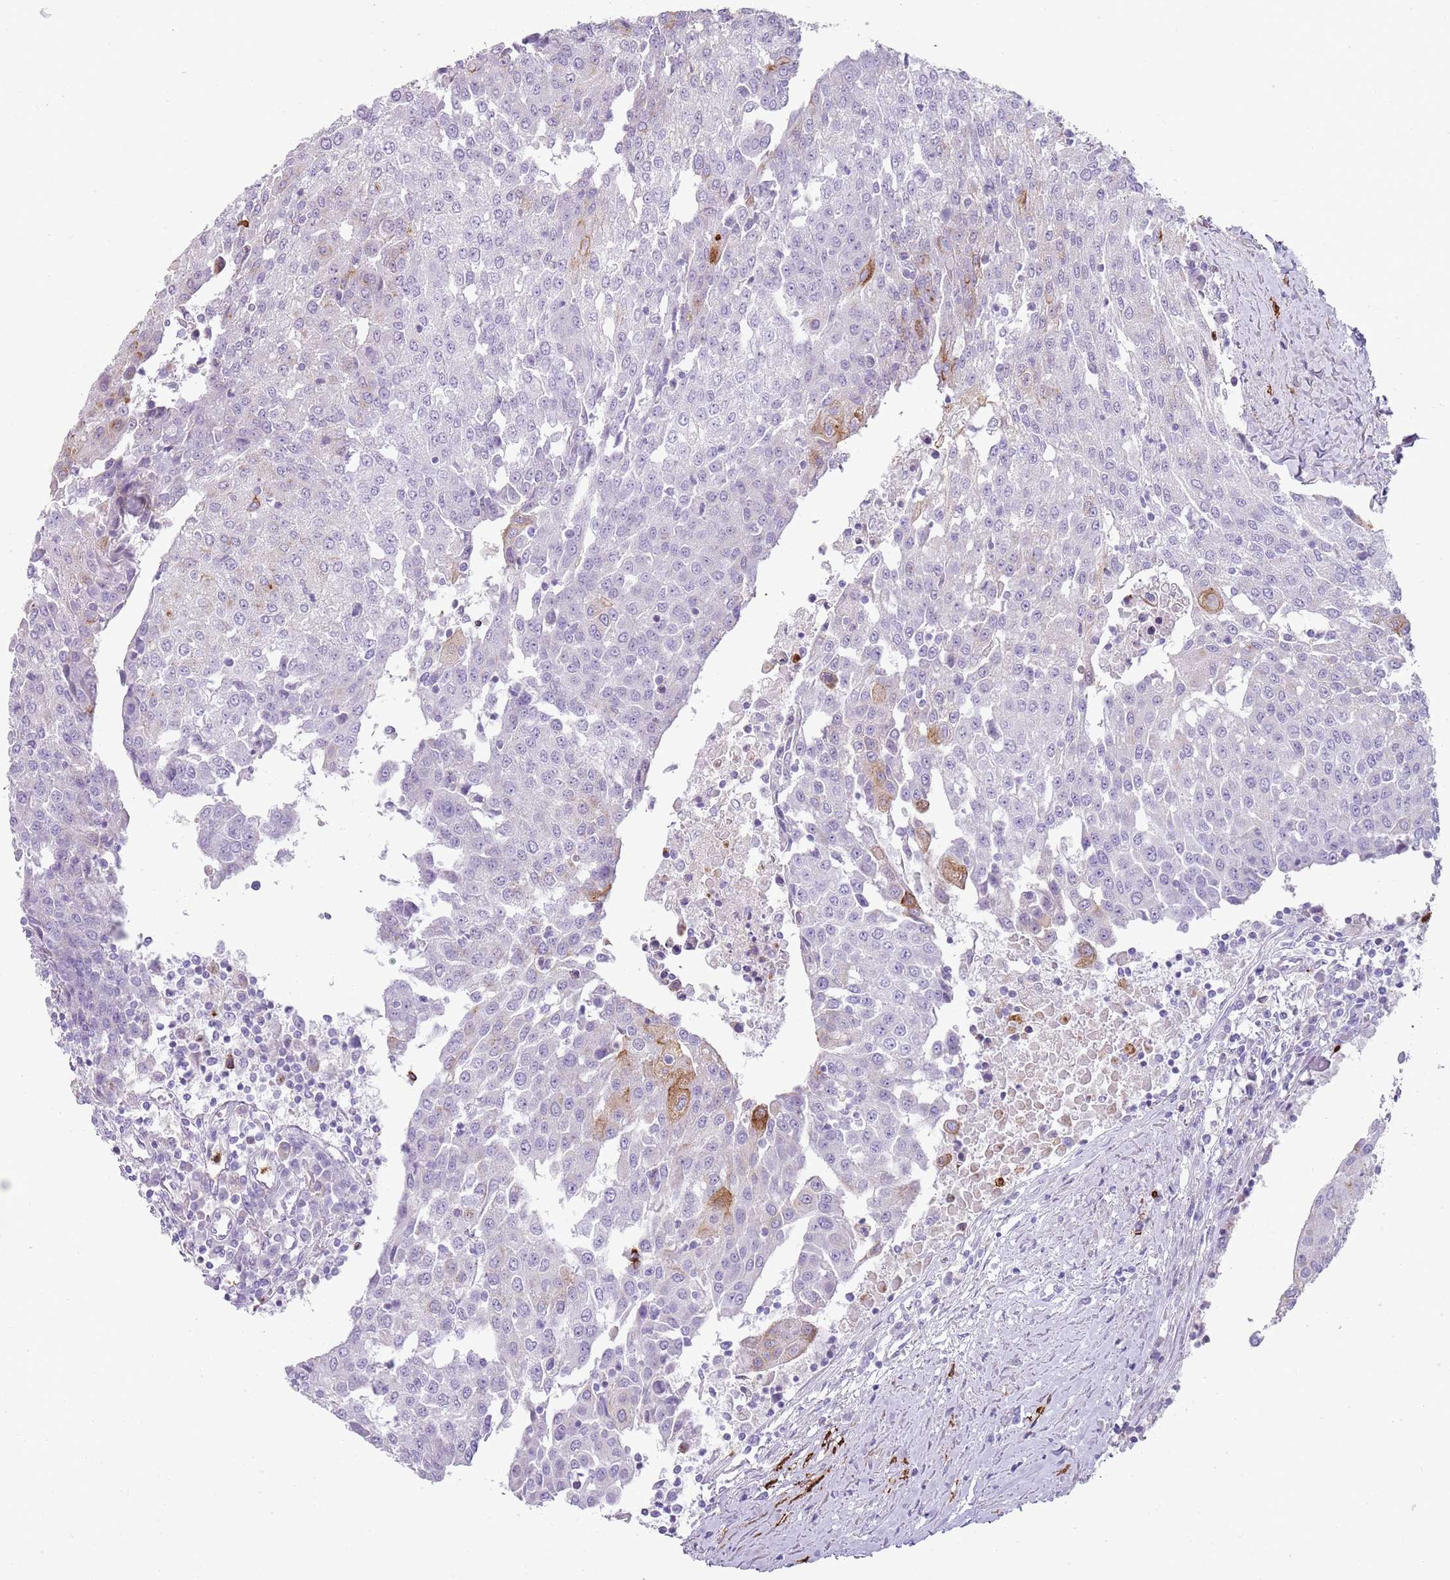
{"staining": {"intensity": "negative", "quantity": "none", "location": "none"}, "tissue": "urothelial cancer", "cell_type": "Tumor cells", "image_type": "cancer", "snomed": [{"axis": "morphology", "description": "Urothelial carcinoma, High grade"}, {"axis": "topography", "description": "Urinary bladder"}], "caption": "High-grade urothelial carcinoma was stained to show a protein in brown. There is no significant expression in tumor cells.", "gene": "CD177", "patient": {"sex": "female", "age": 85}}